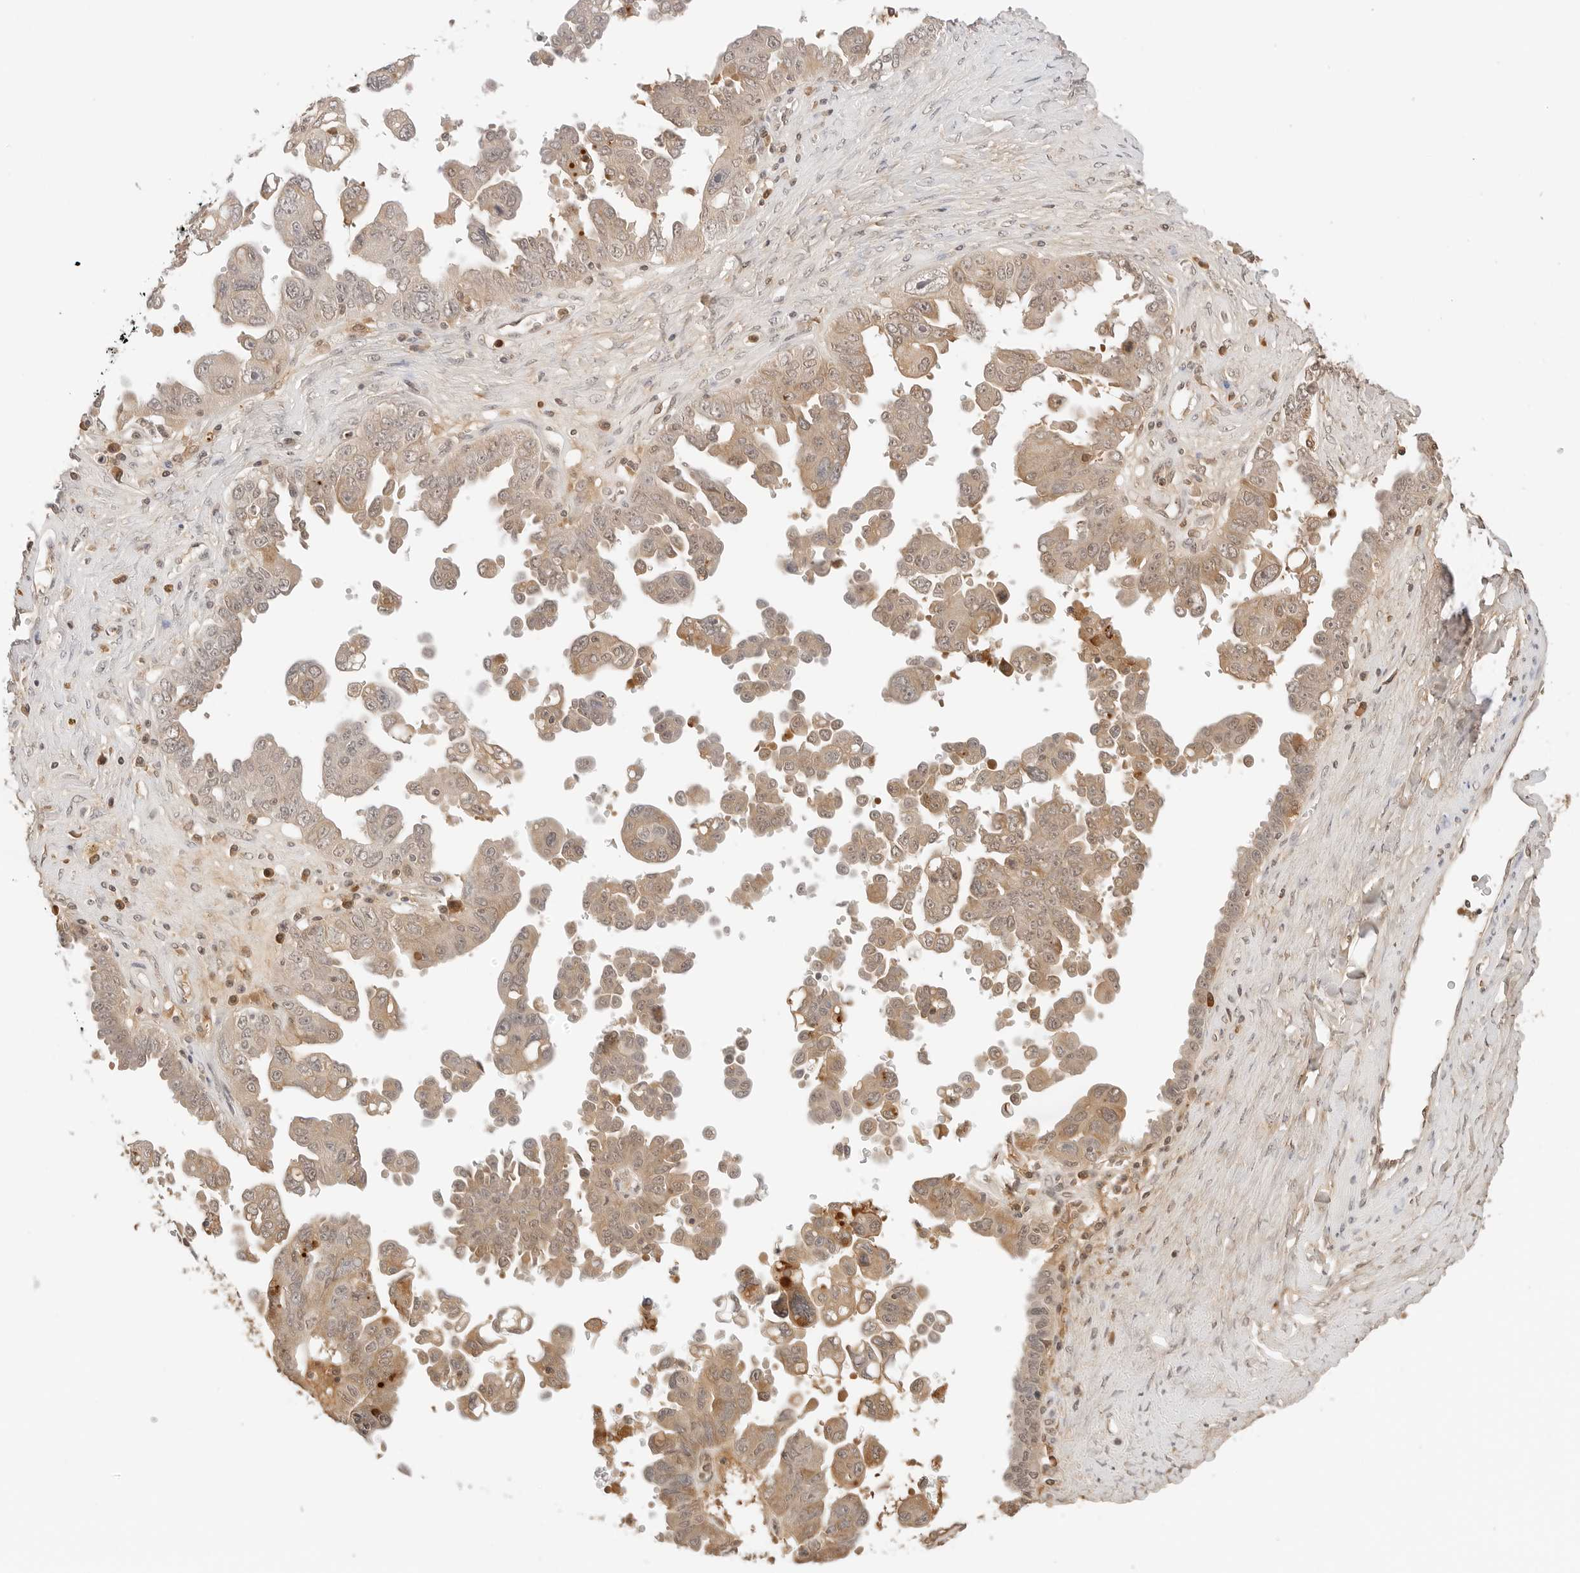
{"staining": {"intensity": "moderate", "quantity": ">75%", "location": "cytoplasmic/membranous"}, "tissue": "ovarian cancer", "cell_type": "Tumor cells", "image_type": "cancer", "snomed": [{"axis": "morphology", "description": "Carcinoma, endometroid"}, {"axis": "topography", "description": "Ovary"}], "caption": "Protein expression analysis of ovarian cancer (endometroid carcinoma) demonstrates moderate cytoplasmic/membranous expression in about >75% of tumor cells.", "gene": "SEPTIN4", "patient": {"sex": "female", "age": 62}}